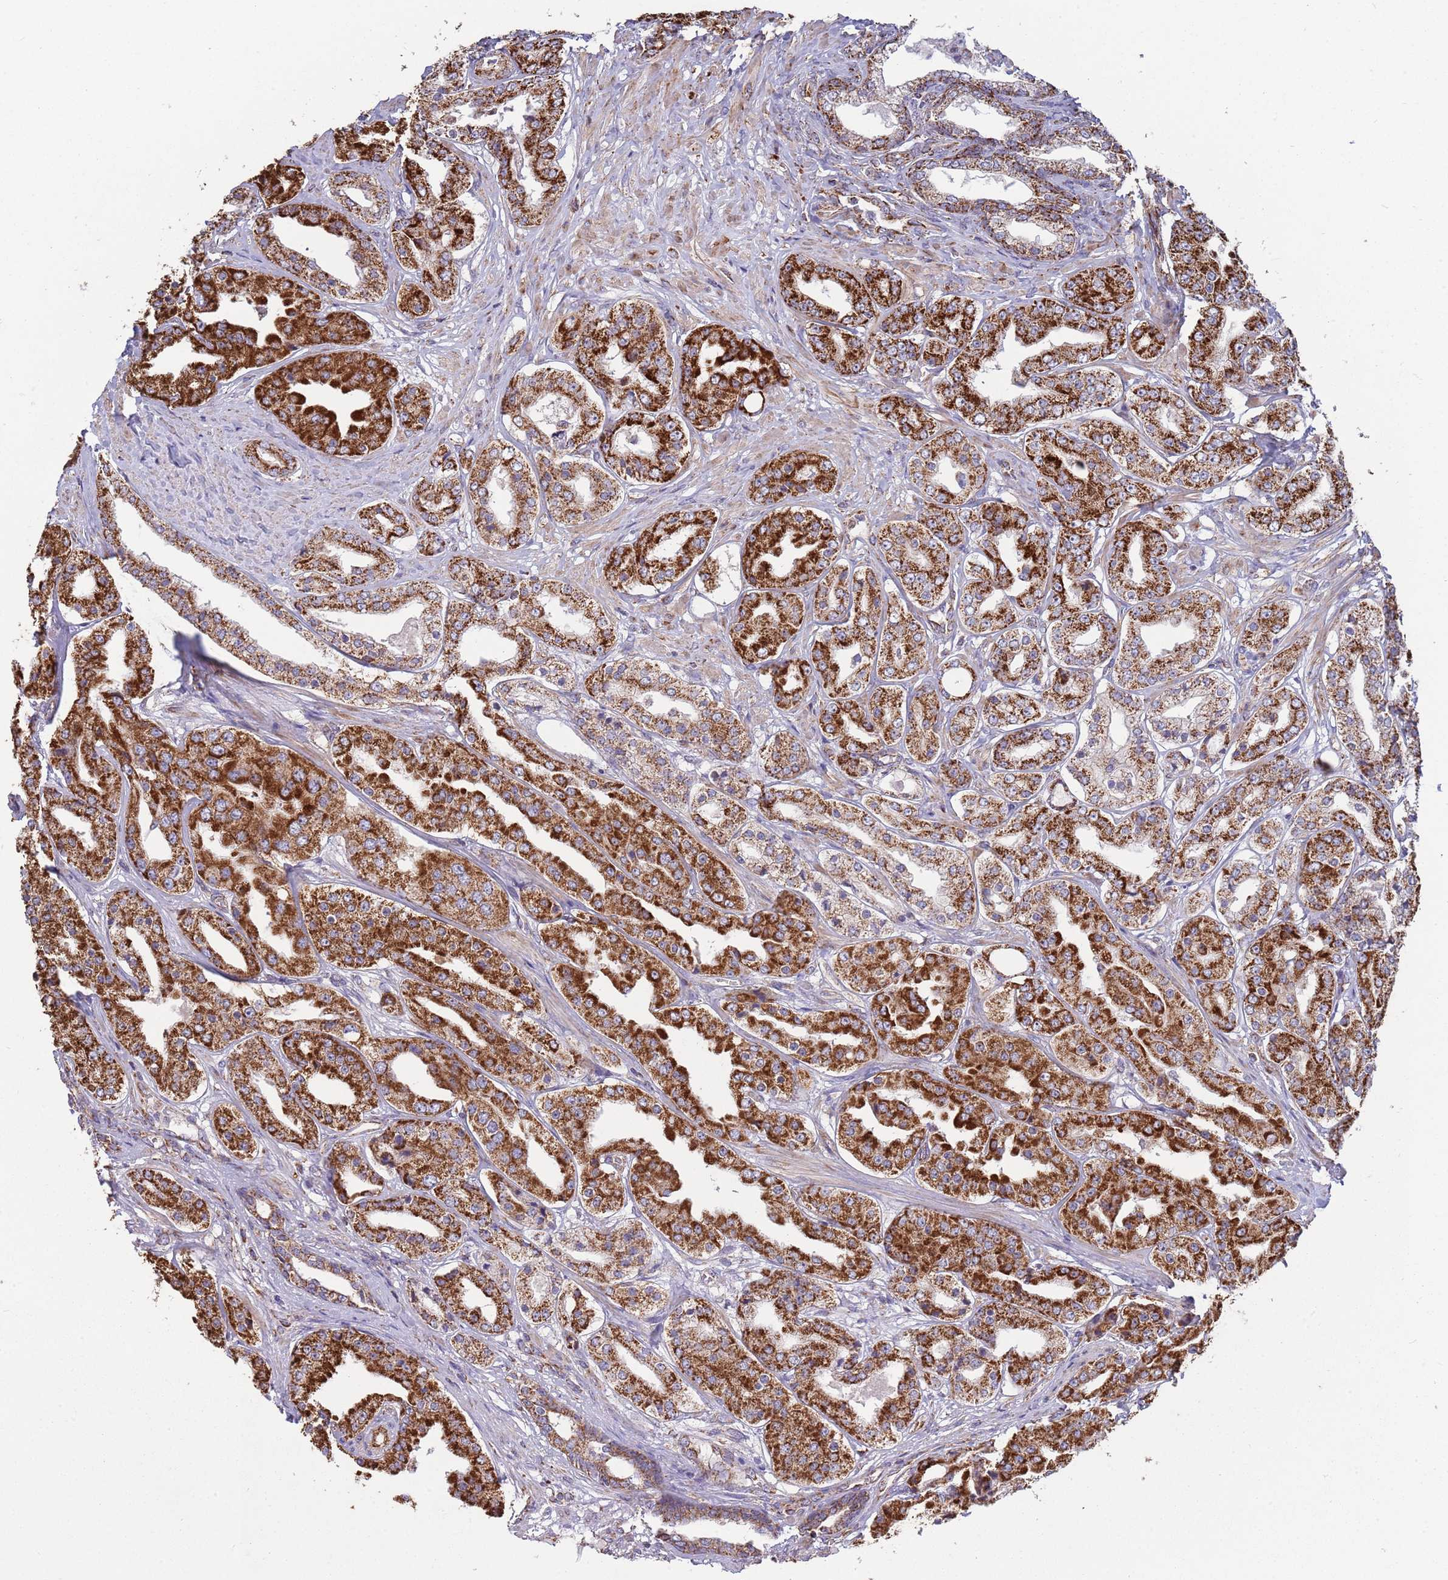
{"staining": {"intensity": "strong", "quantity": ">75%", "location": "cytoplasmic/membranous"}, "tissue": "prostate cancer", "cell_type": "Tumor cells", "image_type": "cancer", "snomed": [{"axis": "morphology", "description": "Adenocarcinoma, High grade"}, {"axis": "topography", "description": "Prostate"}], "caption": "Approximately >75% of tumor cells in high-grade adenocarcinoma (prostate) demonstrate strong cytoplasmic/membranous protein staining as visualized by brown immunohistochemical staining.", "gene": "VPS16", "patient": {"sex": "male", "age": 63}}